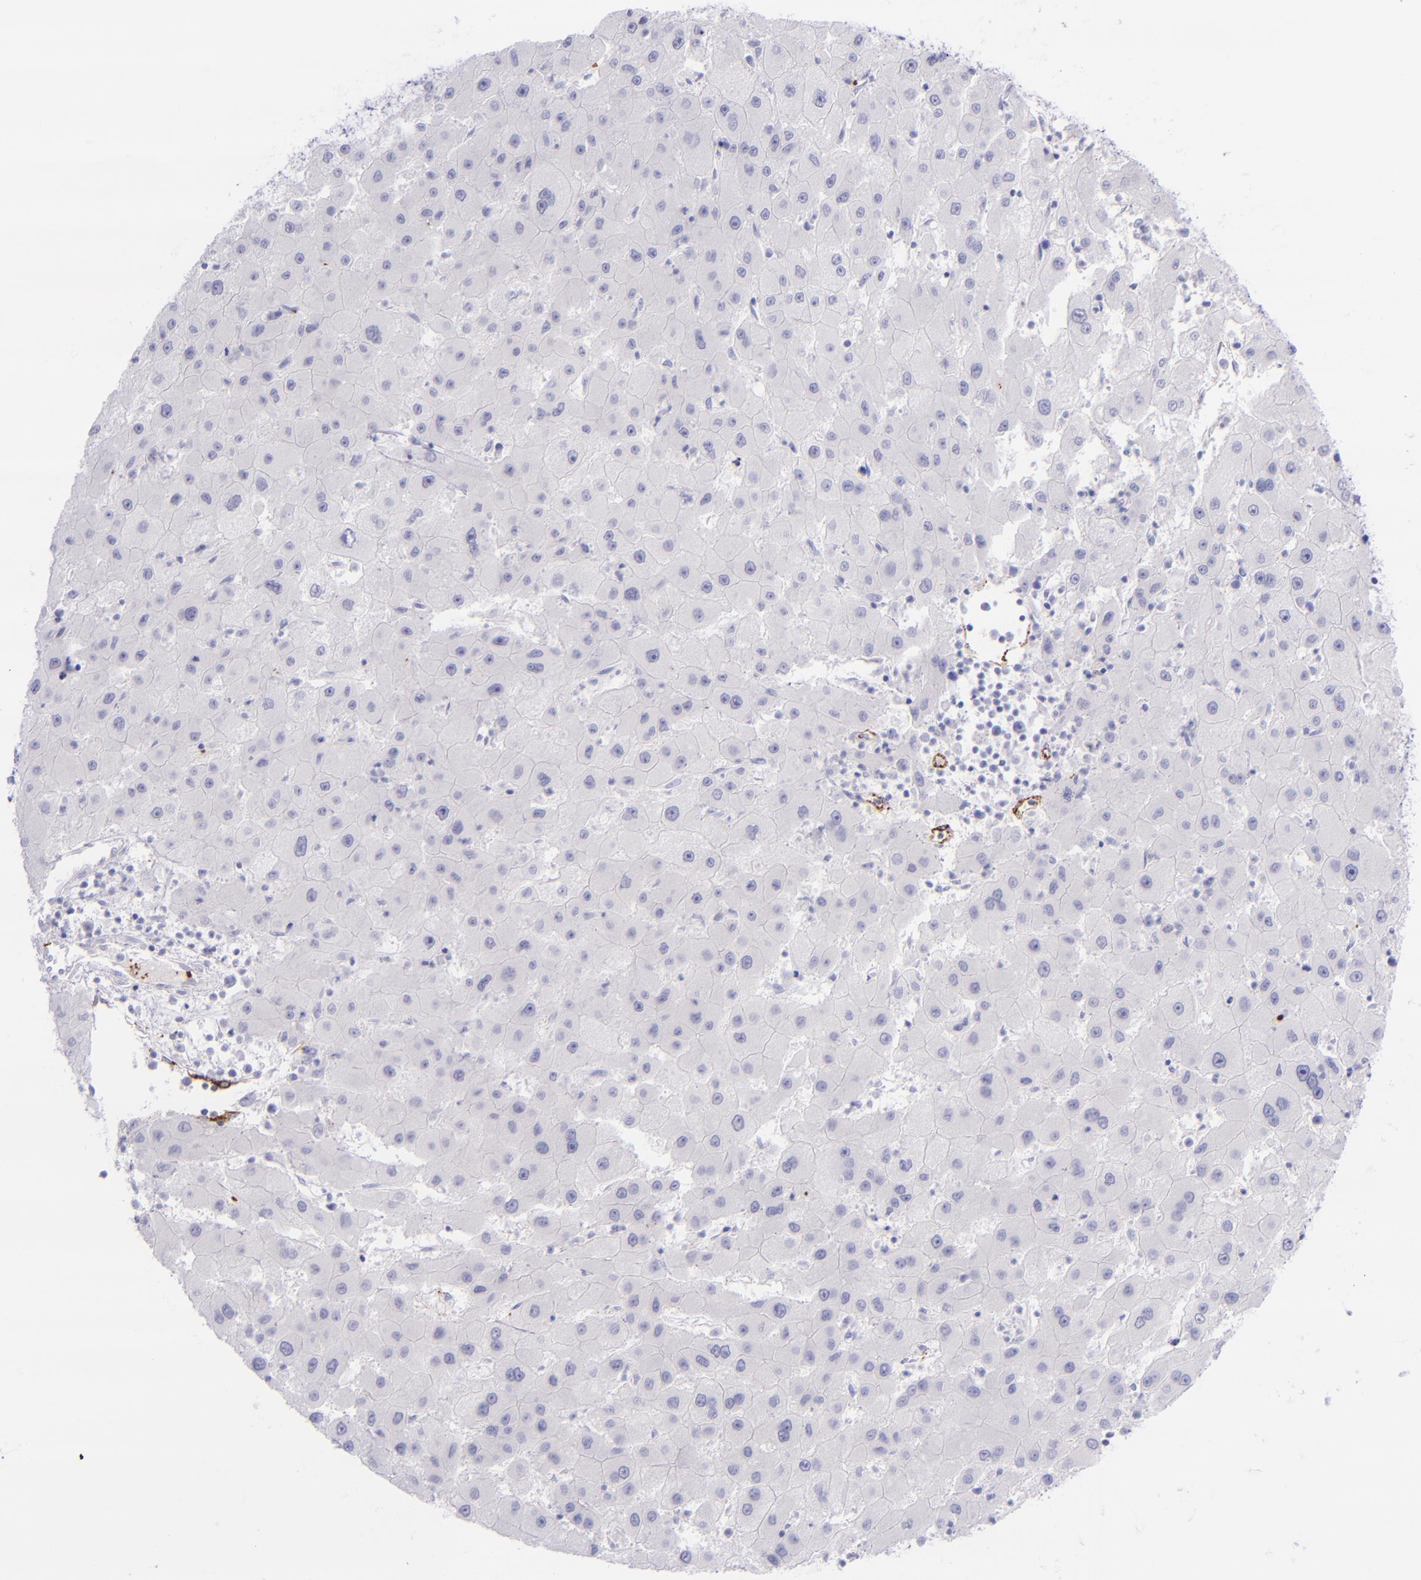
{"staining": {"intensity": "negative", "quantity": "none", "location": "none"}, "tissue": "liver cancer", "cell_type": "Tumor cells", "image_type": "cancer", "snomed": [{"axis": "morphology", "description": "Carcinoma, Hepatocellular, NOS"}, {"axis": "topography", "description": "Liver"}], "caption": "Tumor cells are negative for brown protein staining in hepatocellular carcinoma (liver).", "gene": "SELE", "patient": {"sex": "male", "age": 72}}